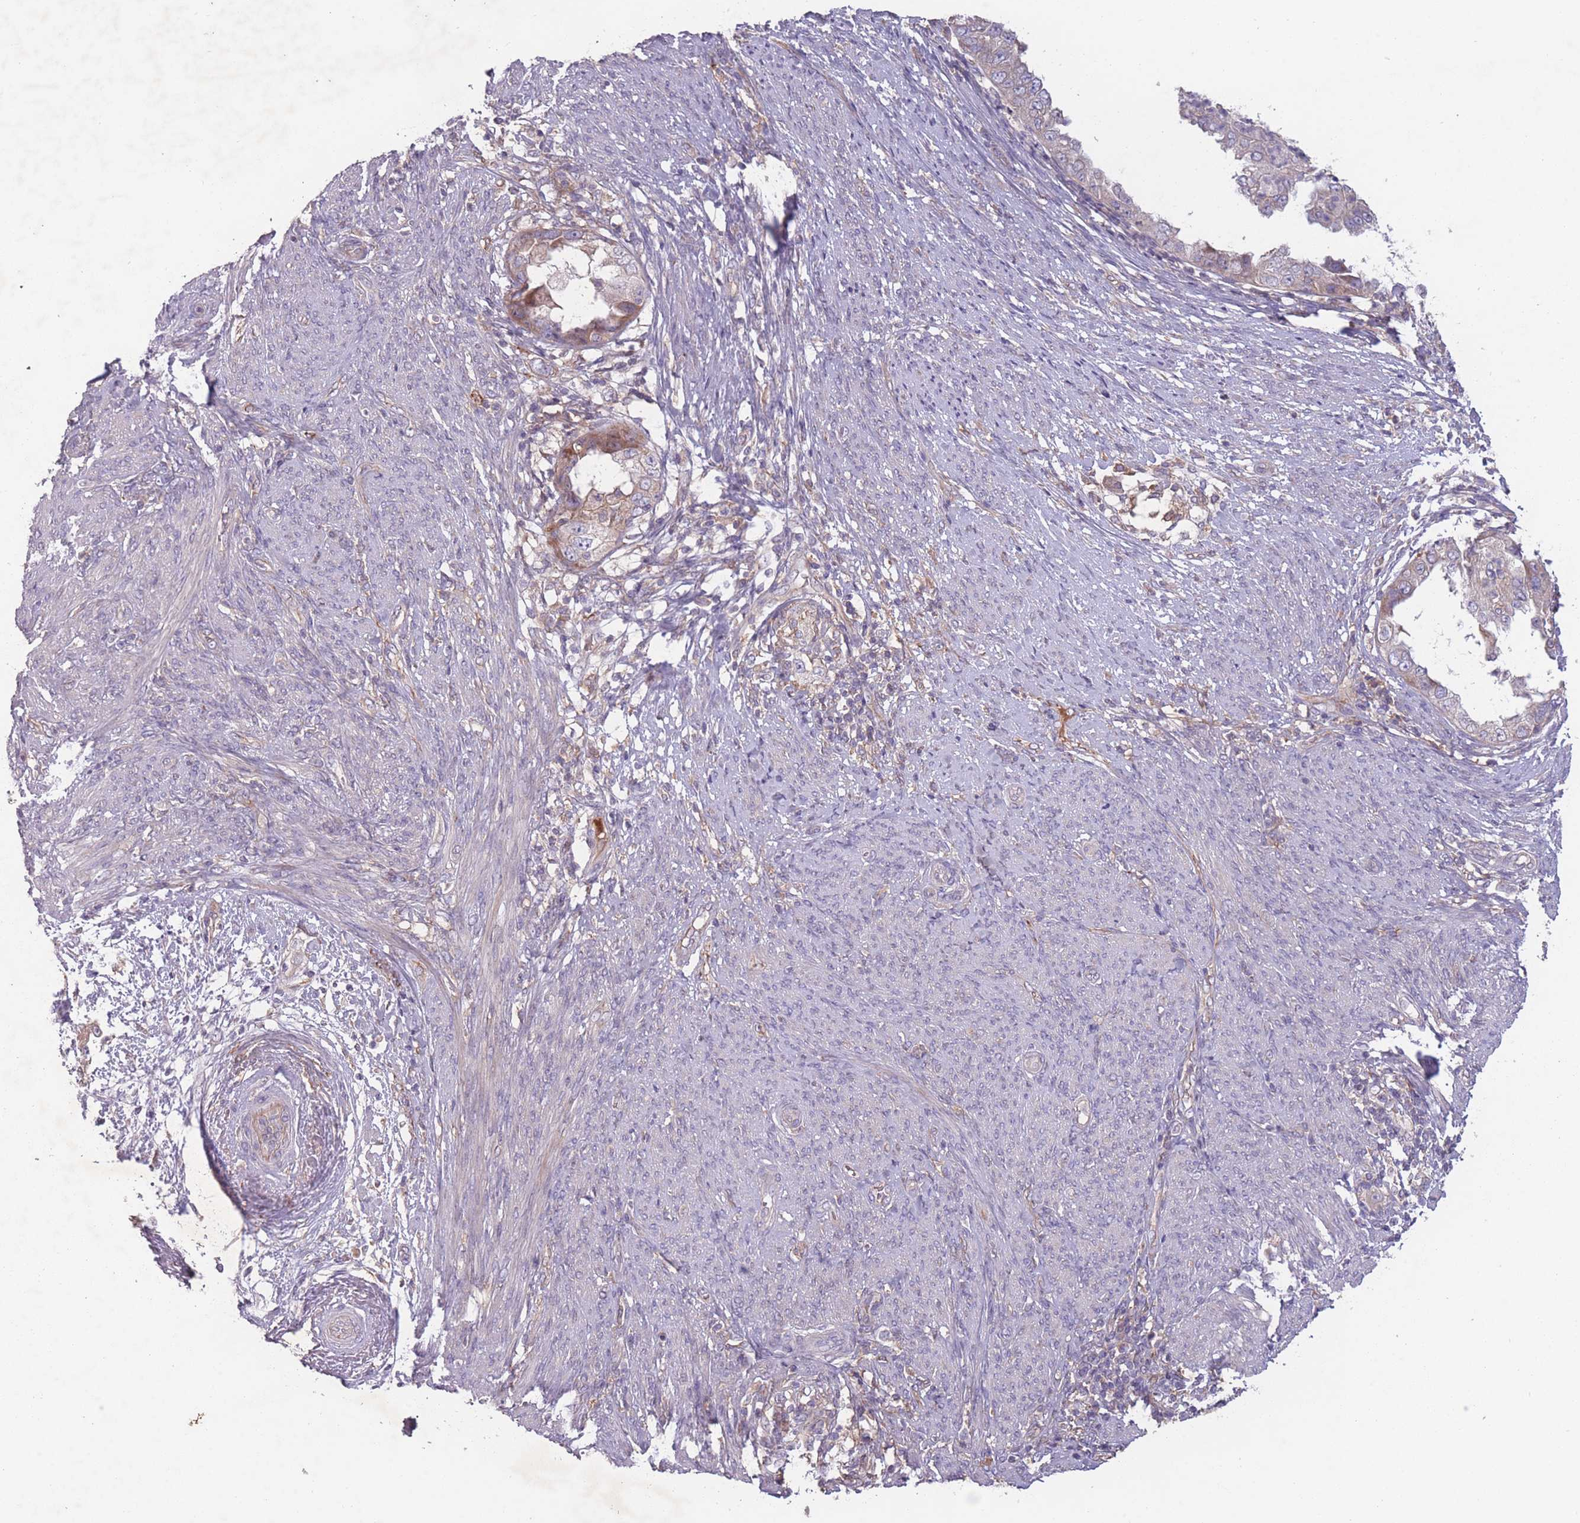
{"staining": {"intensity": "negative", "quantity": "none", "location": "none"}, "tissue": "endometrial cancer", "cell_type": "Tumor cells", "image_type": "cancer", "snomed": [{"axis": "morphology", "description": "Adenocarcinoma, NOS"}, {"axis": "topography", "description": "Endometrium"}], "caption": "An immunohistochemistry (IHC) photomicrograph of endometrial cancer (adenocarcinoma) is shown. There is no staining in tumor cells of endometrial cancer (adenocarcinoma). The staining is performed using DAB brown chromogen with nuclei counter-stained in using hematoxylin.", "gene": "OR2V2", "patient": {"sex": "female", "age": 85}}